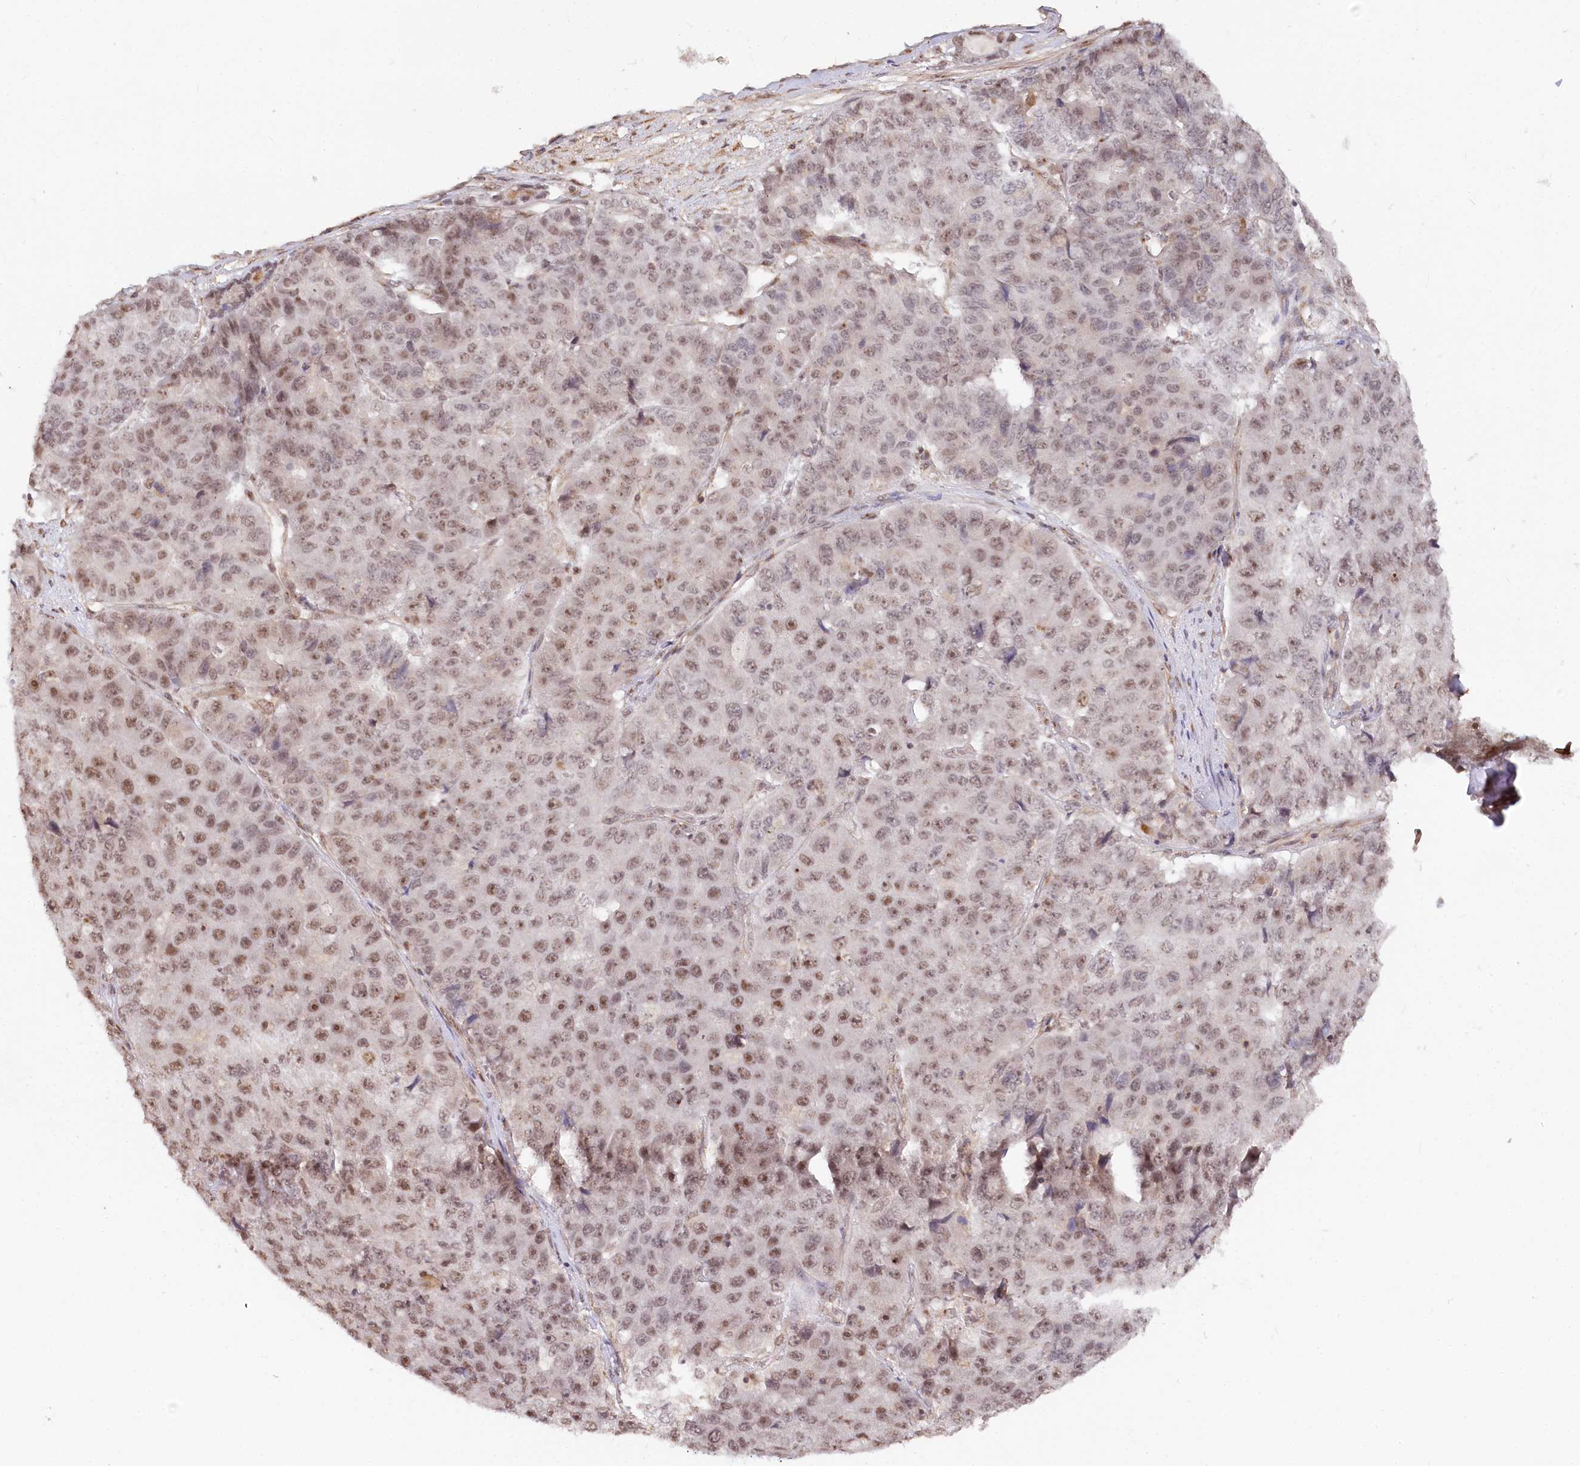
{"staining": {"intensity": "moderate", "quantity": "25%-75%", "location": "nuclear"}, "tissue": "pancreatic cancer", "cell_type": "Tumor cells", "image_type": "cancer", "snomed": [{"axis": "morphology", "description": "Adenocarcinoma, NOS"}, {"axis": "topography", "description": "Pancreas"}], "caption": "The immunohistochemical stain labels moderate nuclear expression in tumor cells of pancreatic cancer (adenocarcinoma) tissue. The protein of interest is stained brown, and the nuclei are stained in blue (DAB IHC with brightfield microscopy, high magnification).", "gene": "GNL3L", "patient": {"sex": "male", "age": 50}}